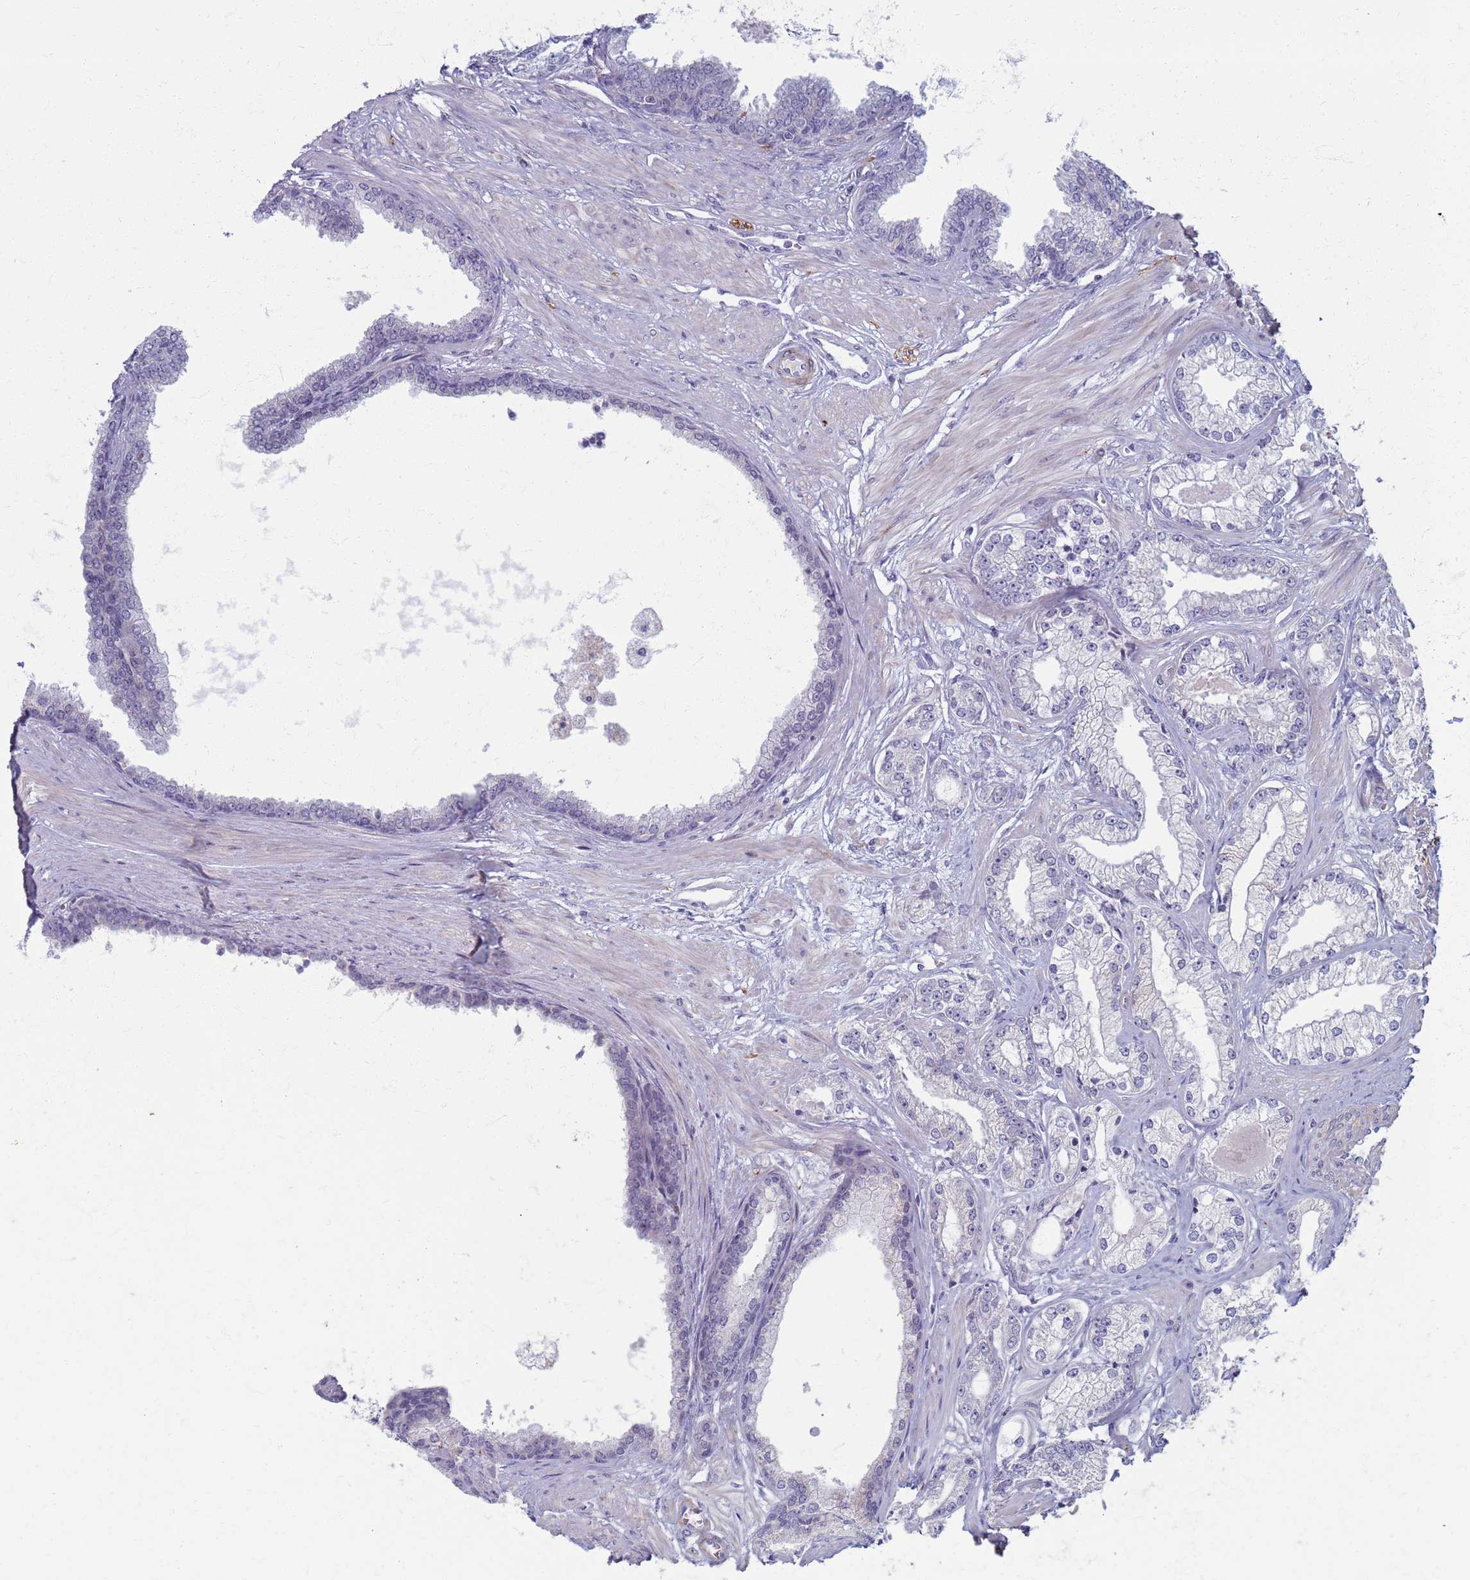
{"staining": {"intensity": "negative", "quantity": "none", "location": "none"}, "tissue": "prostate cancer", "cell_type": "Tumor cells", "image_type": "cancer", "snomed": [{"axis": "morphology", "description": "Adenocarcinoma, Low grade"}, {"axis": "topography", "description": "Prostate"}], "caption": "An immunohistochemistry photomicrograph of low-grade adenocarcinoma (prostate) is shown. There is no staining in tumor cells of low-grade adenocarcinoma (prostate). Nuclei are stained in blue.", "gene": "CLCA2", "patient": {"sex": "male", "age": 64}}